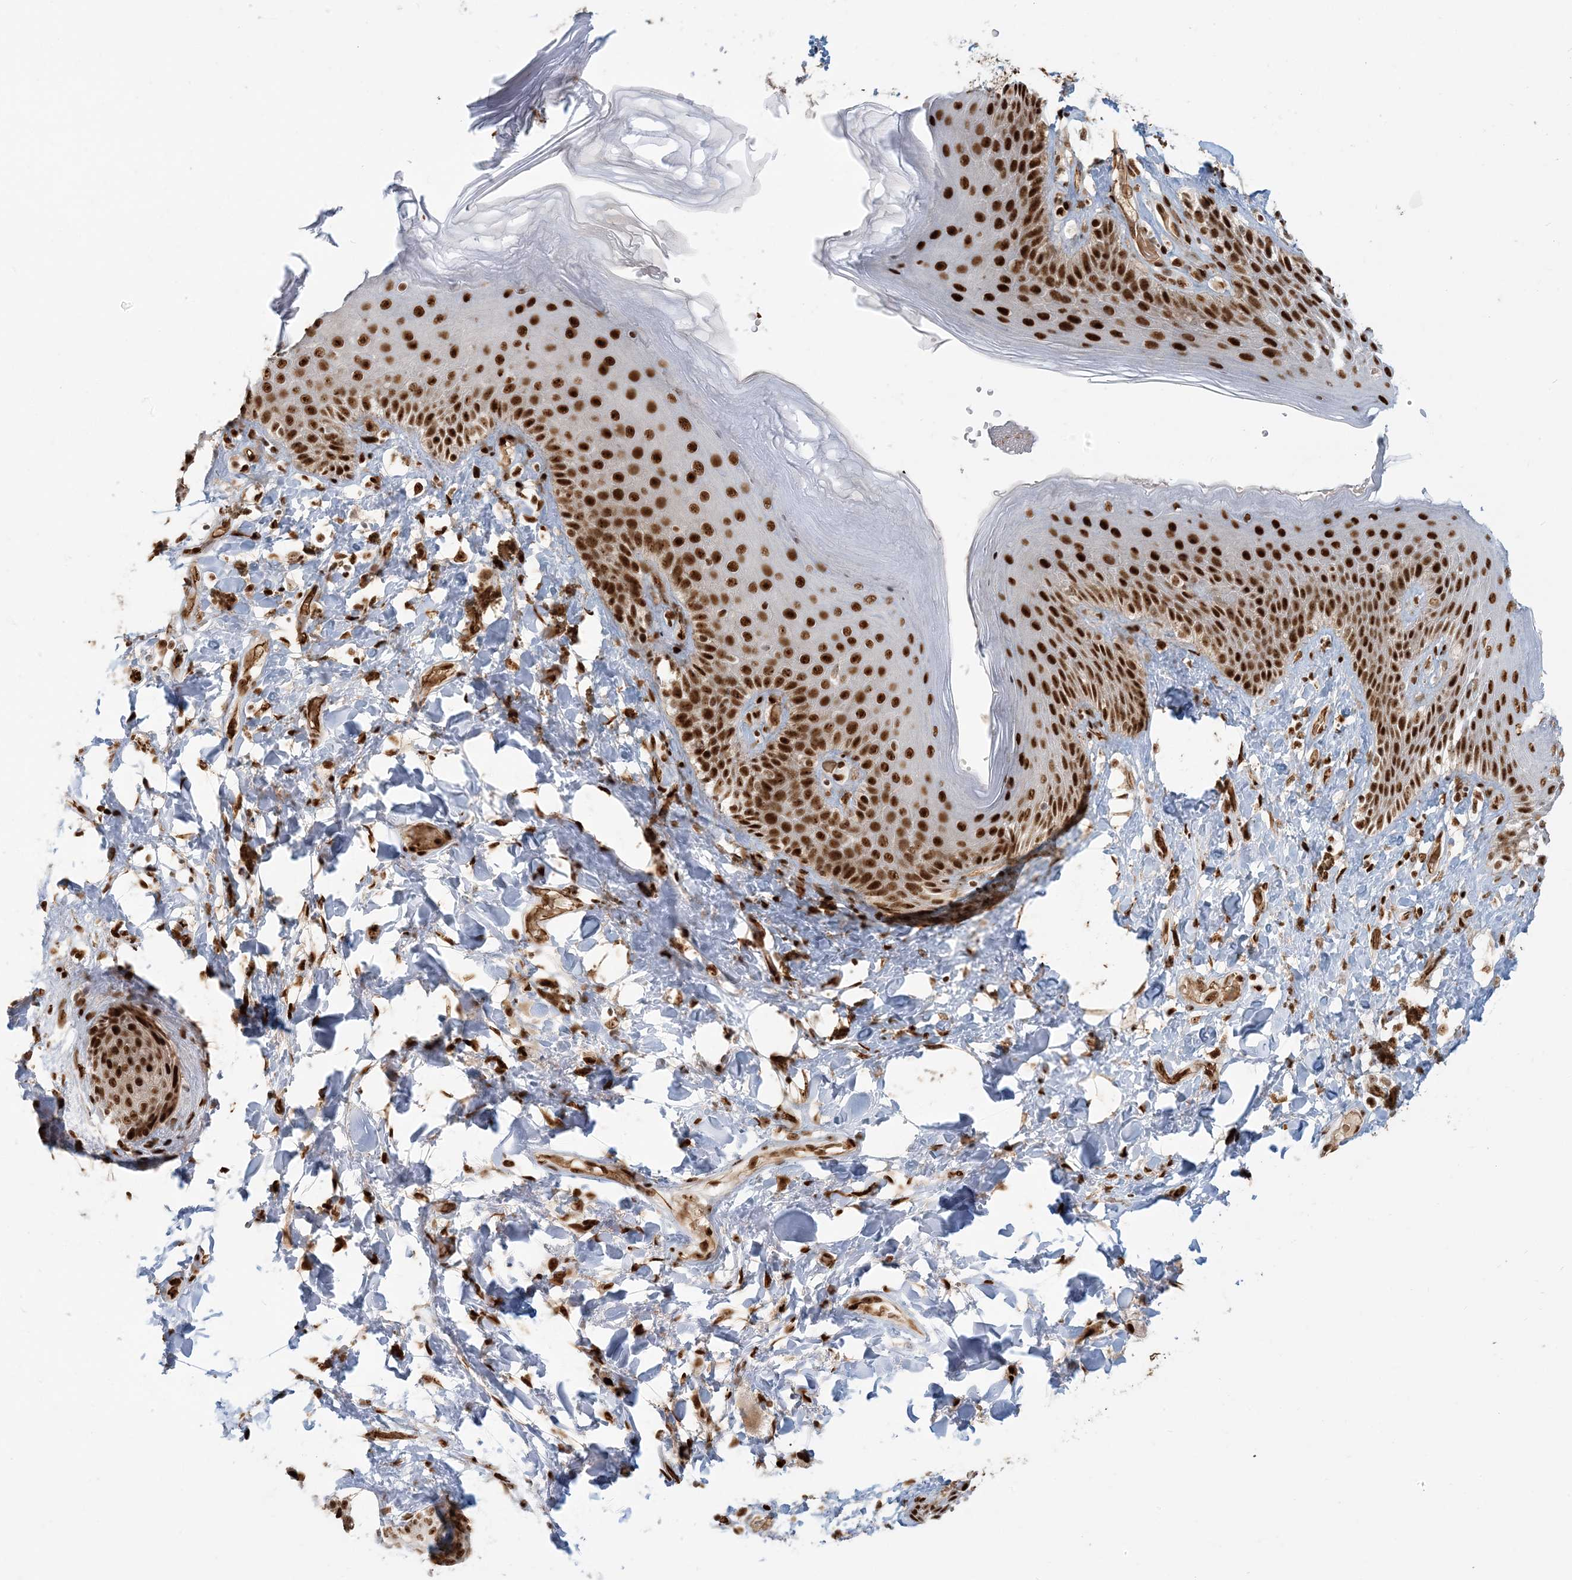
{"staining": {"intensity": "strong", "quantity": ">75%", "location": "nuclear"}, "tissue": "skin", "cell_type": "Epidermal cells", "image_type": "normal", "snomed": [{"axis": "morphology", "description": "Normal tissue, NOS"}, {"axis": "topography", "description": "Anal"}], "caption": "Human skin stained with a brown dye displays strong nuclear positive positivity in approximately >75% of epidermal cells.", "gene": "CKS1B", "patient": {"sex": "female", "age": 78}}